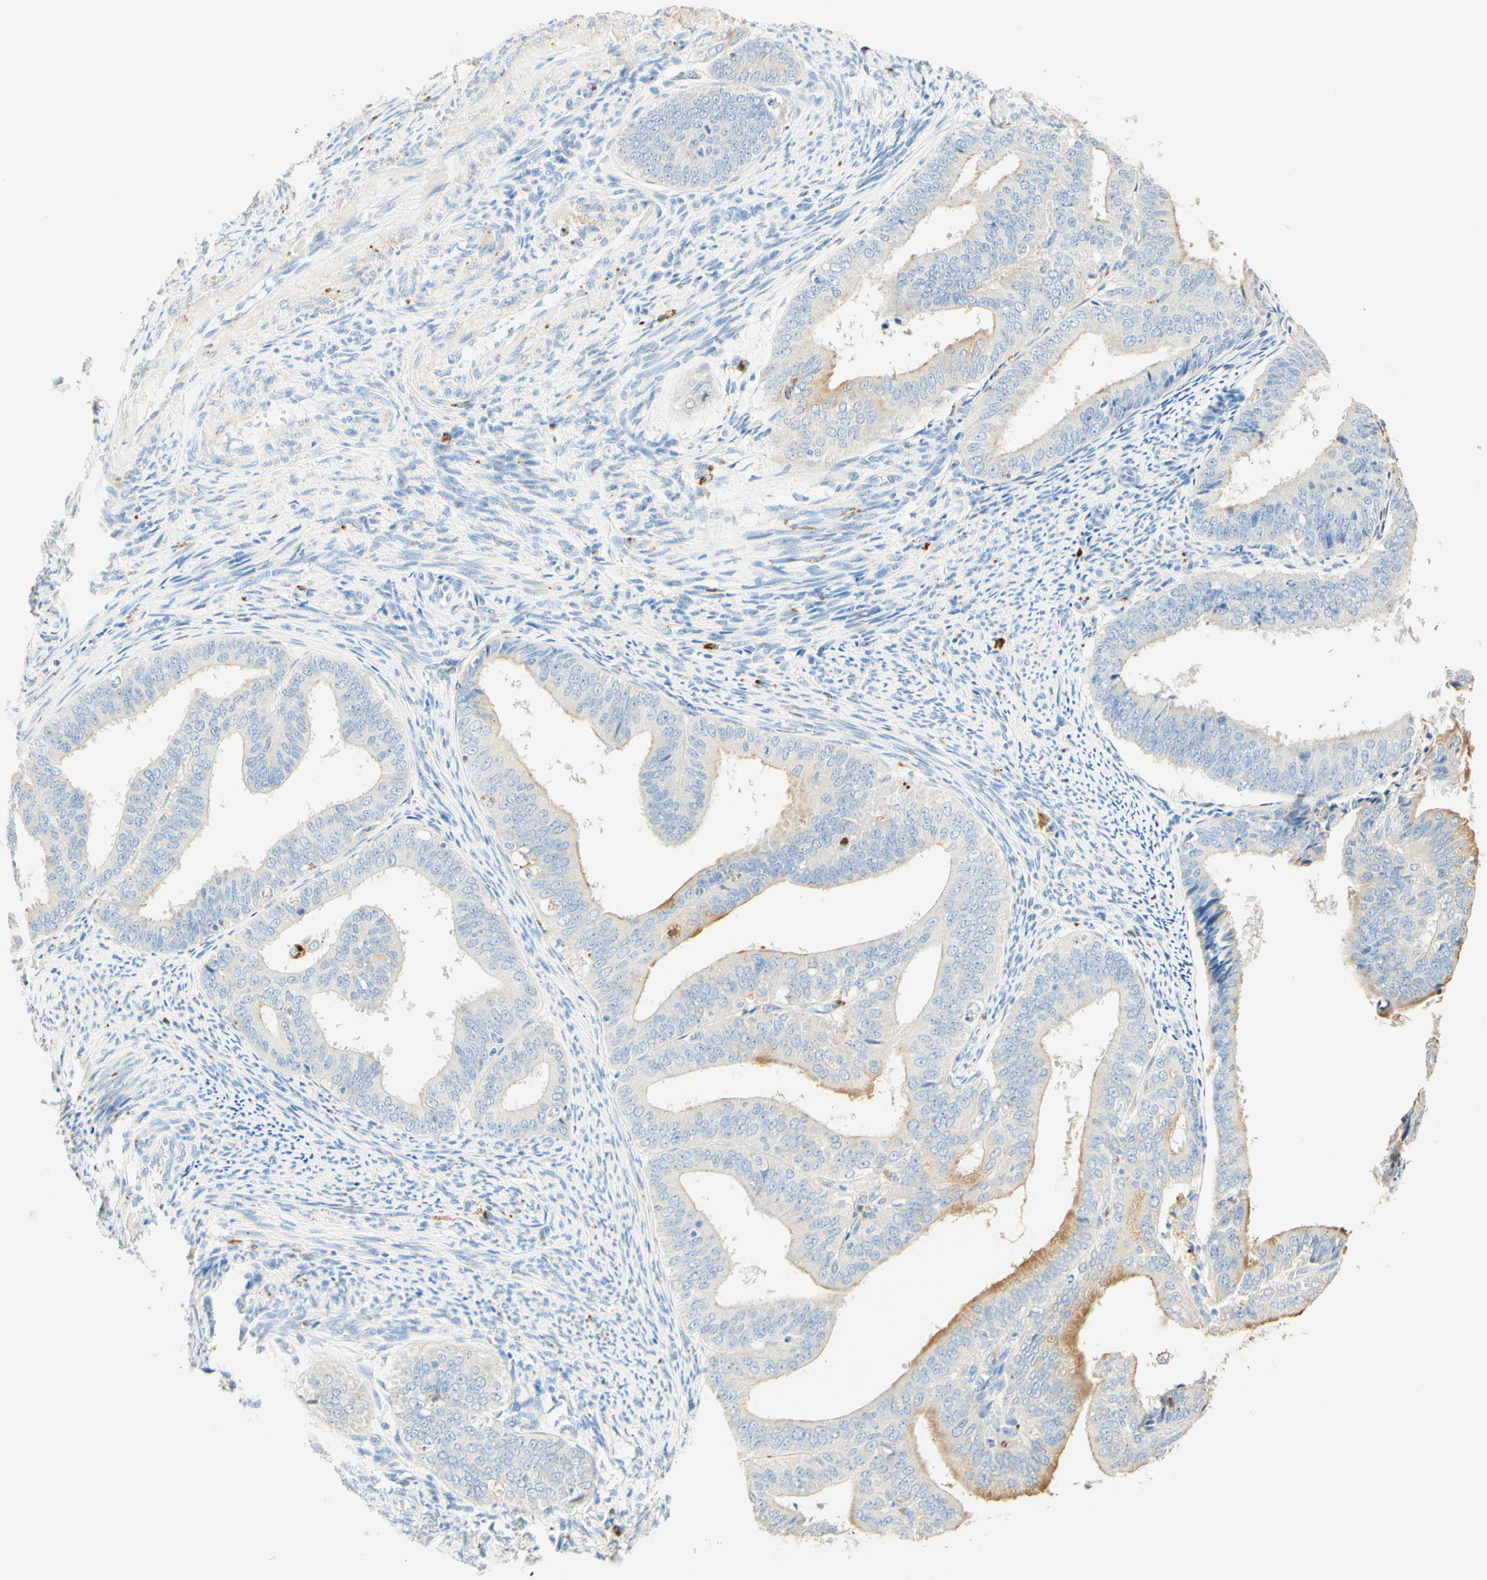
{"staining": {"intensity": "moderate", "quantity": "<25%", "location": "cytoplasmic/membranous"}, "tissue": "endometrial cancer", "cell_type": "Tumor cells", "image_type": "cancer", "snomed": [{"axis": "morphology", "description": "Adenocarcinoma, NOS"}, {"axis": "topography", "description": "Endometrium"}], "caption": "Tumor cells exhibit moderate cytoplasmic/membranous expression in about <25% of cells in endometrial cancer (adenocarcinoma).", "gene": "CD63", "patient": {"sex": "female", "age": 63}}